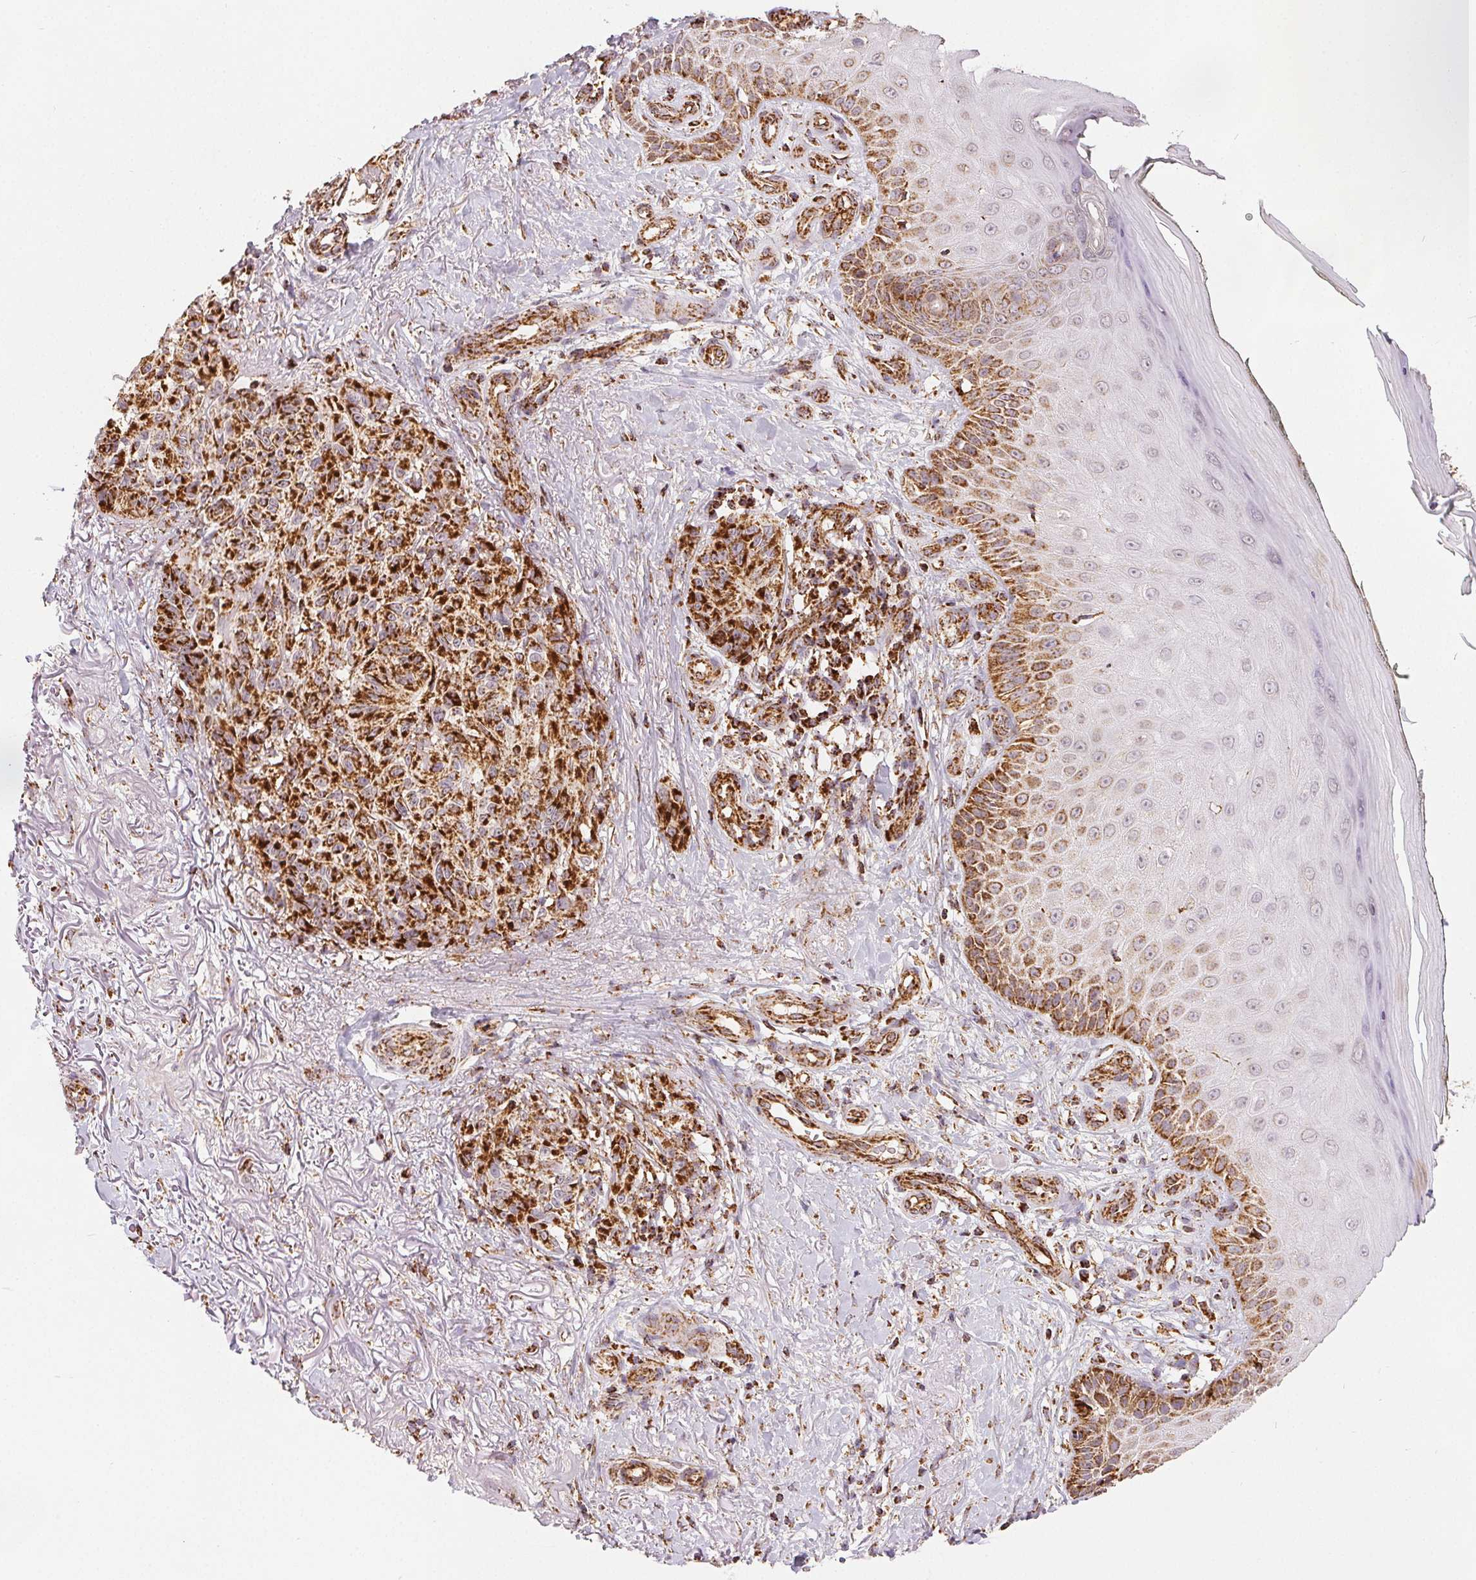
{"staining": {"intensity": "strong", "quantity": ">75%", "location": "cytoplasmic/membranous"}, "tissue": "melanoma", "cell_type": "Tumor cells", "image_type": "cancer", "snomed": [{"axis": "morphology", "description": "Malignant melanoma, NOS"}, {"axis": "topography", "description": "Skin"}], "caption": "Immunohistochemical staining of melanoma reveals strong cytoplasmic/membranous protein expression in about >75% of tumor cells.", "gene": "SDHB", "patient": {"sex": "female", "age": 85}}